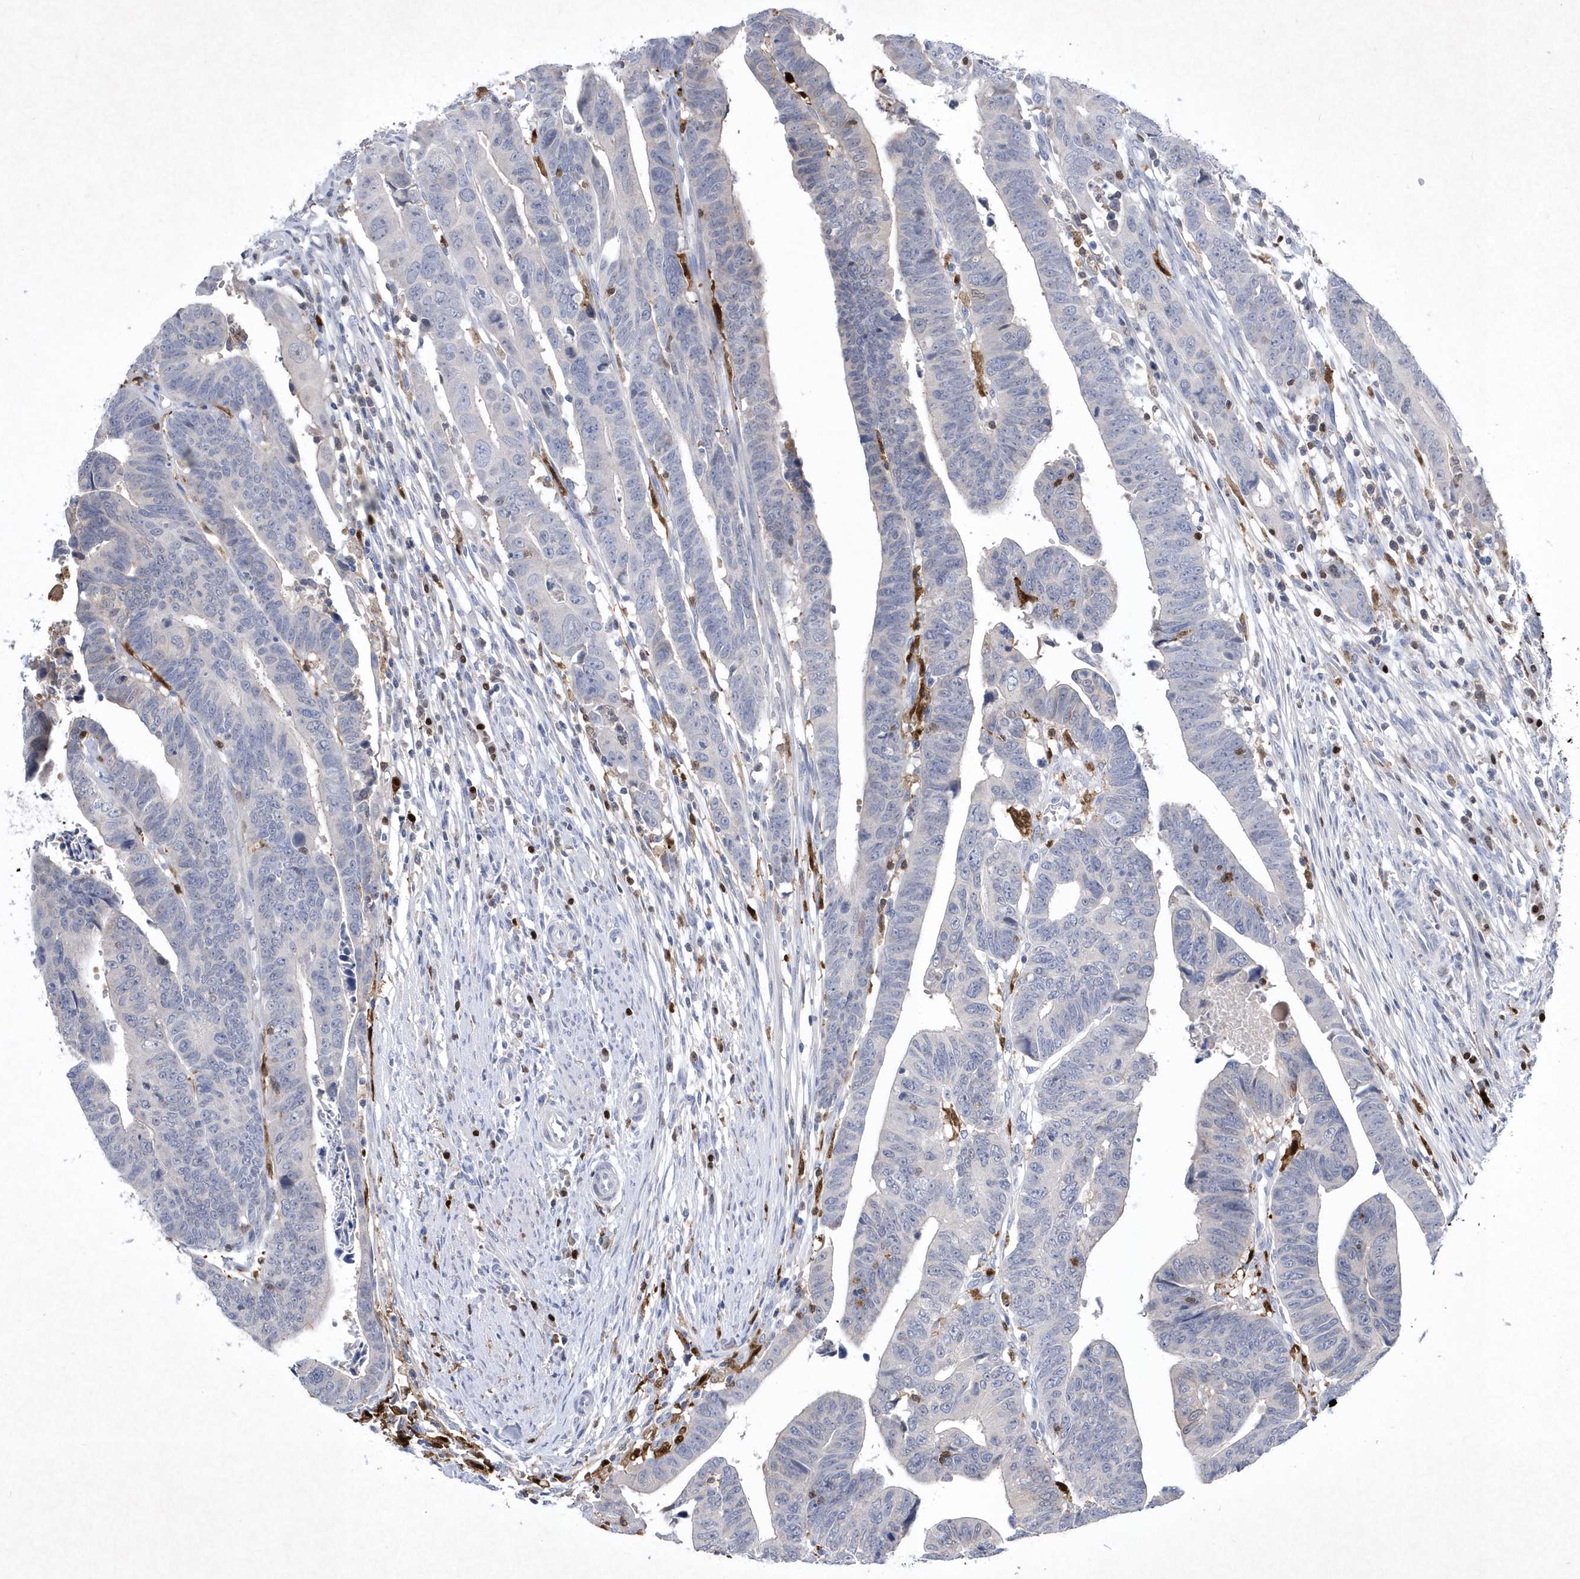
{"staining": {"intensity": "negative", "quantity": "none", "location": "none"}, "tissue": "colorectal cancer", "cell_type": "Tumor cells", "image_type": "cancer", "snomed": [{"axis": "morphology", "description": "Adenocarcinoma, NOS"}, {"axis": "topography", "description": "Rectum"}], "caption": "Human colorectal adenocarcinoma stained for a protein using immunohistochemistry (IHC) demonstrates no expression in tumor cells.", "gene": "BHLHA15", "patient": {"sex": "female", "age": 65}}